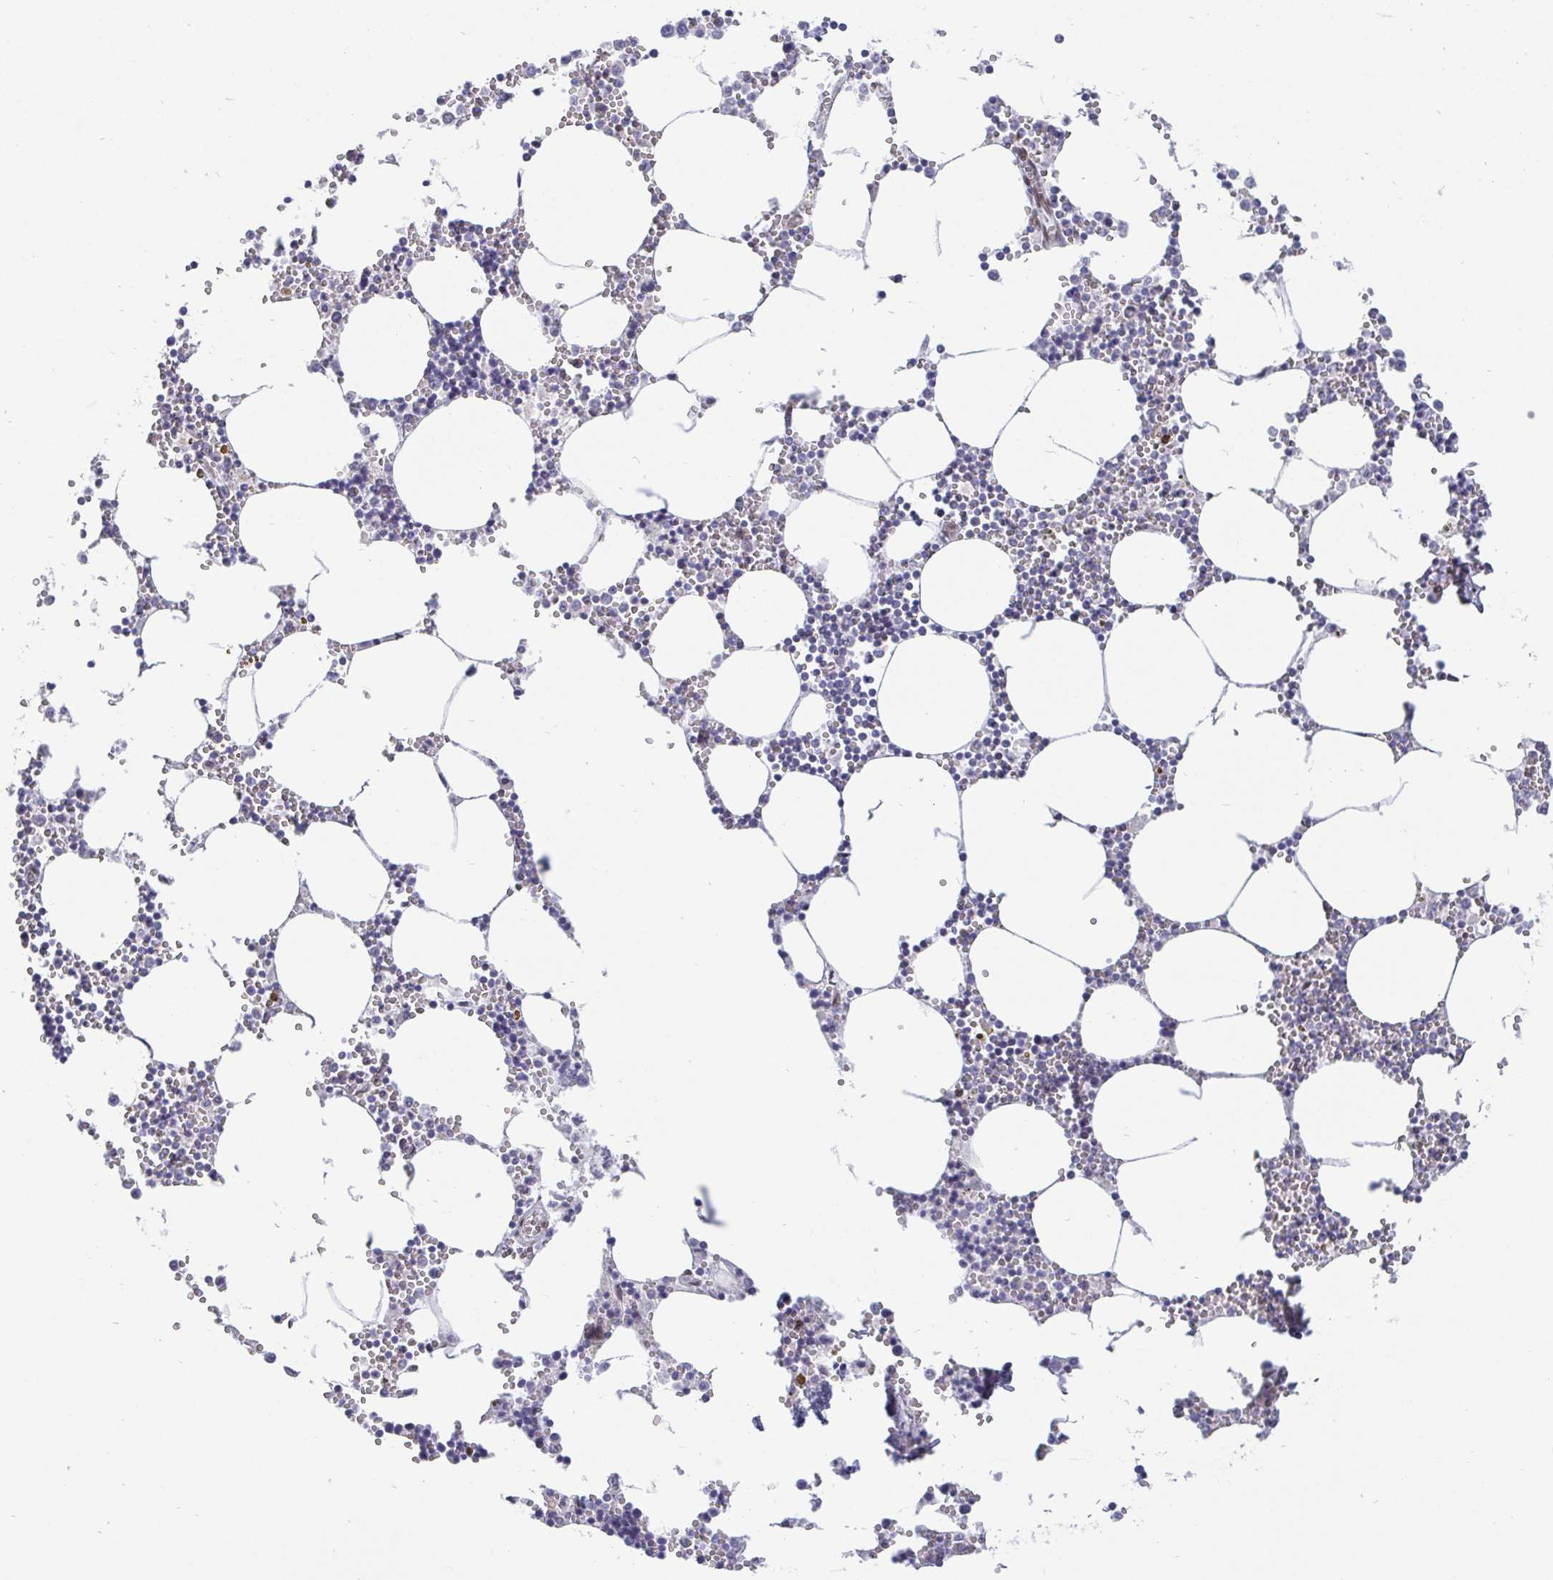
{"staining": {"intensity": "weak", "quantity": "<25%", "location": "nuclear"}, "tissue": "bone marrow", "cell_type": "Hematopoietic cells", "image_type": "normal", "snomed": [{"axis": "morphology", "description": "Normal tissue, NOS"}, {"axis": "topography", "description": "Bone marrow"}], "caption": "DAB immunohistochemical staining of normal bone marrow reveals no significant expression in hematopoietic cells.", "gene": "EMD", "patient": {"sex": "male", "age": 54}}